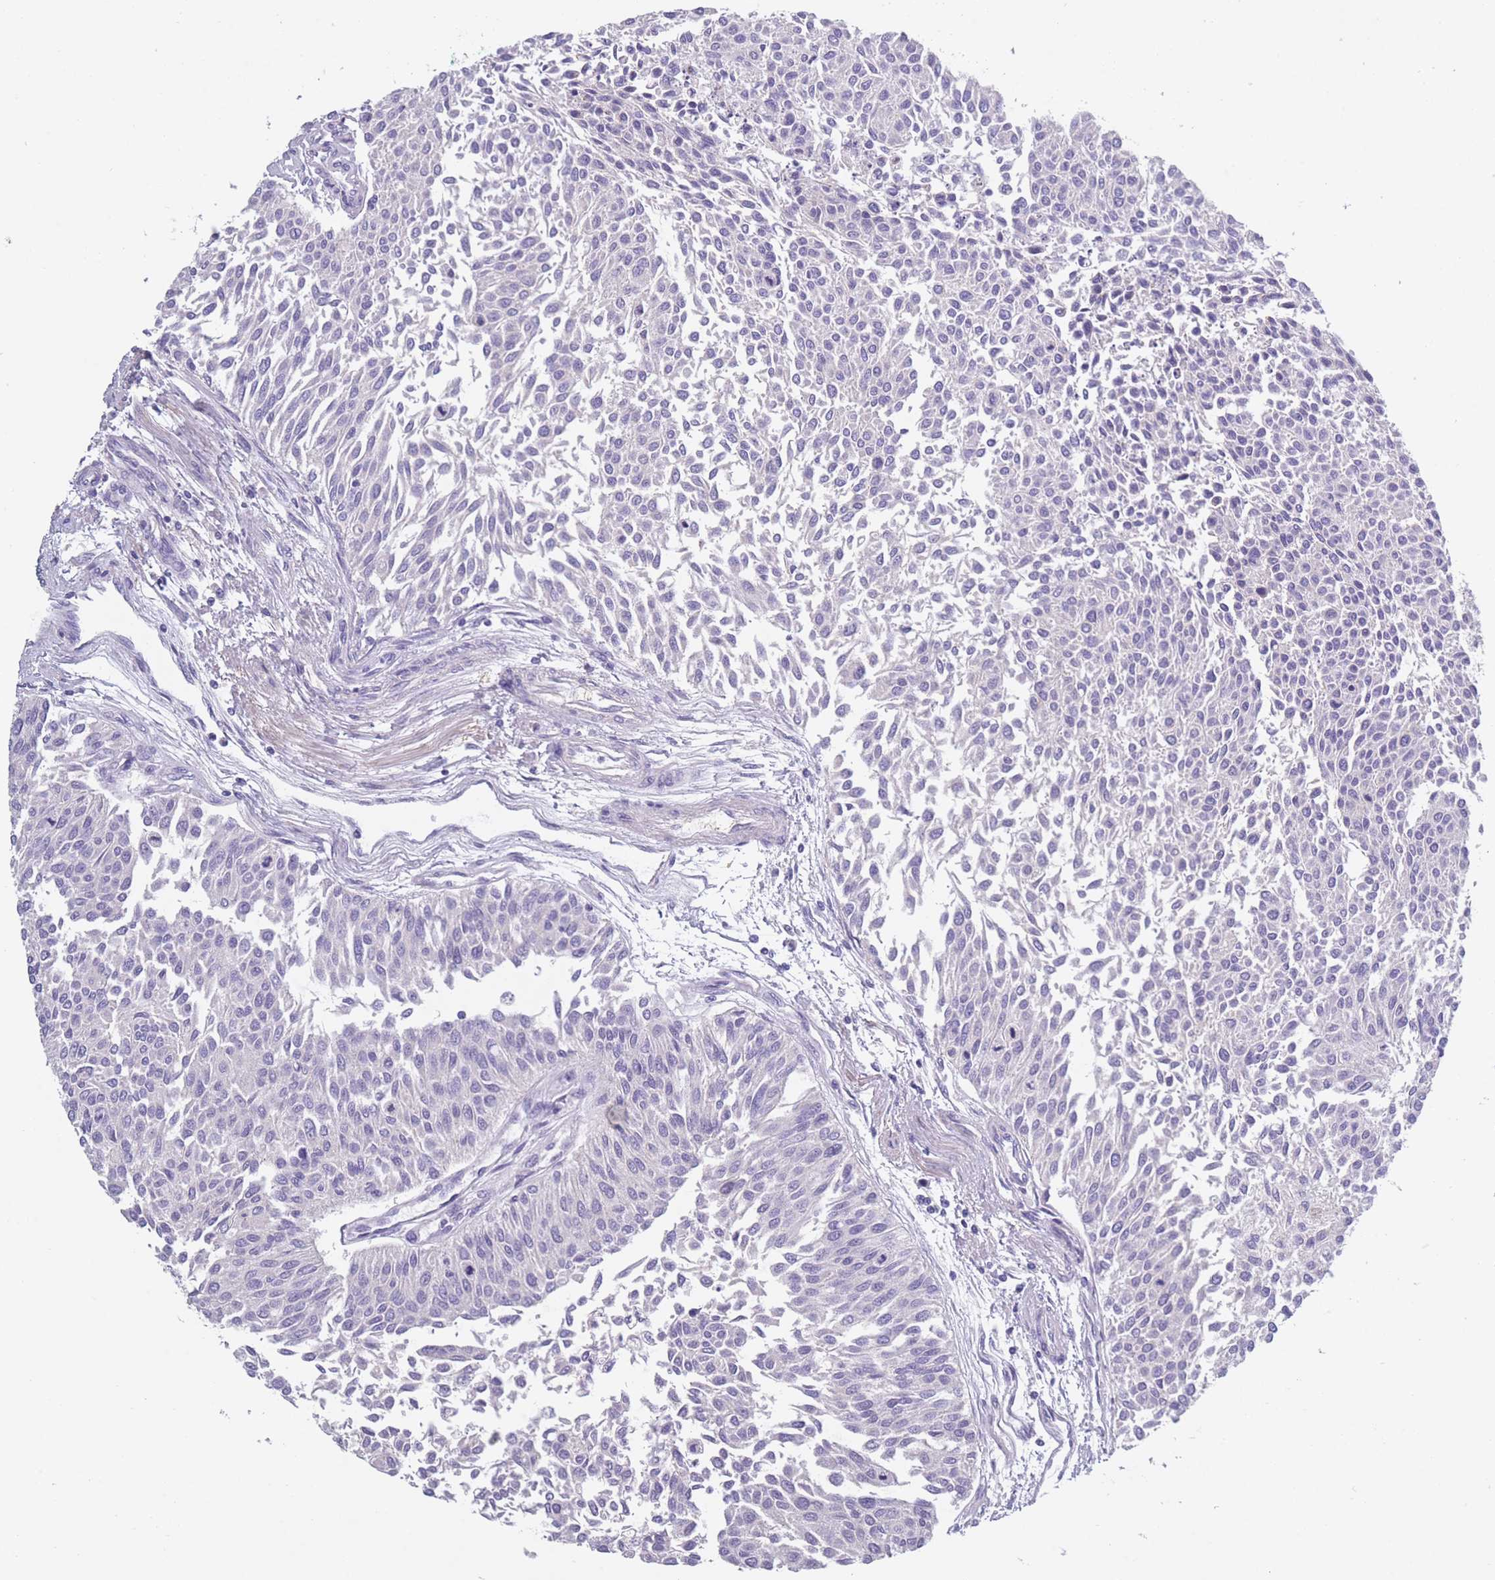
{"staining": {"intensity": "negative", "quantity": "none", "location": "none"}, "tissue": "urothelial cancer", "cell_type": "Tumor cells", "image_type": "cancer", "snomed": [{"axis": "morphology", "description": "Urothelial carcinoma, NOS"}, {"axis": "topography", "description": "Urinary bladder"}], "caption": "Tumor cells show no significant protein staining in transitional cell carcinoma.", "gene": "OR4C5", "patient": {"sex": "male", "age": 55}}